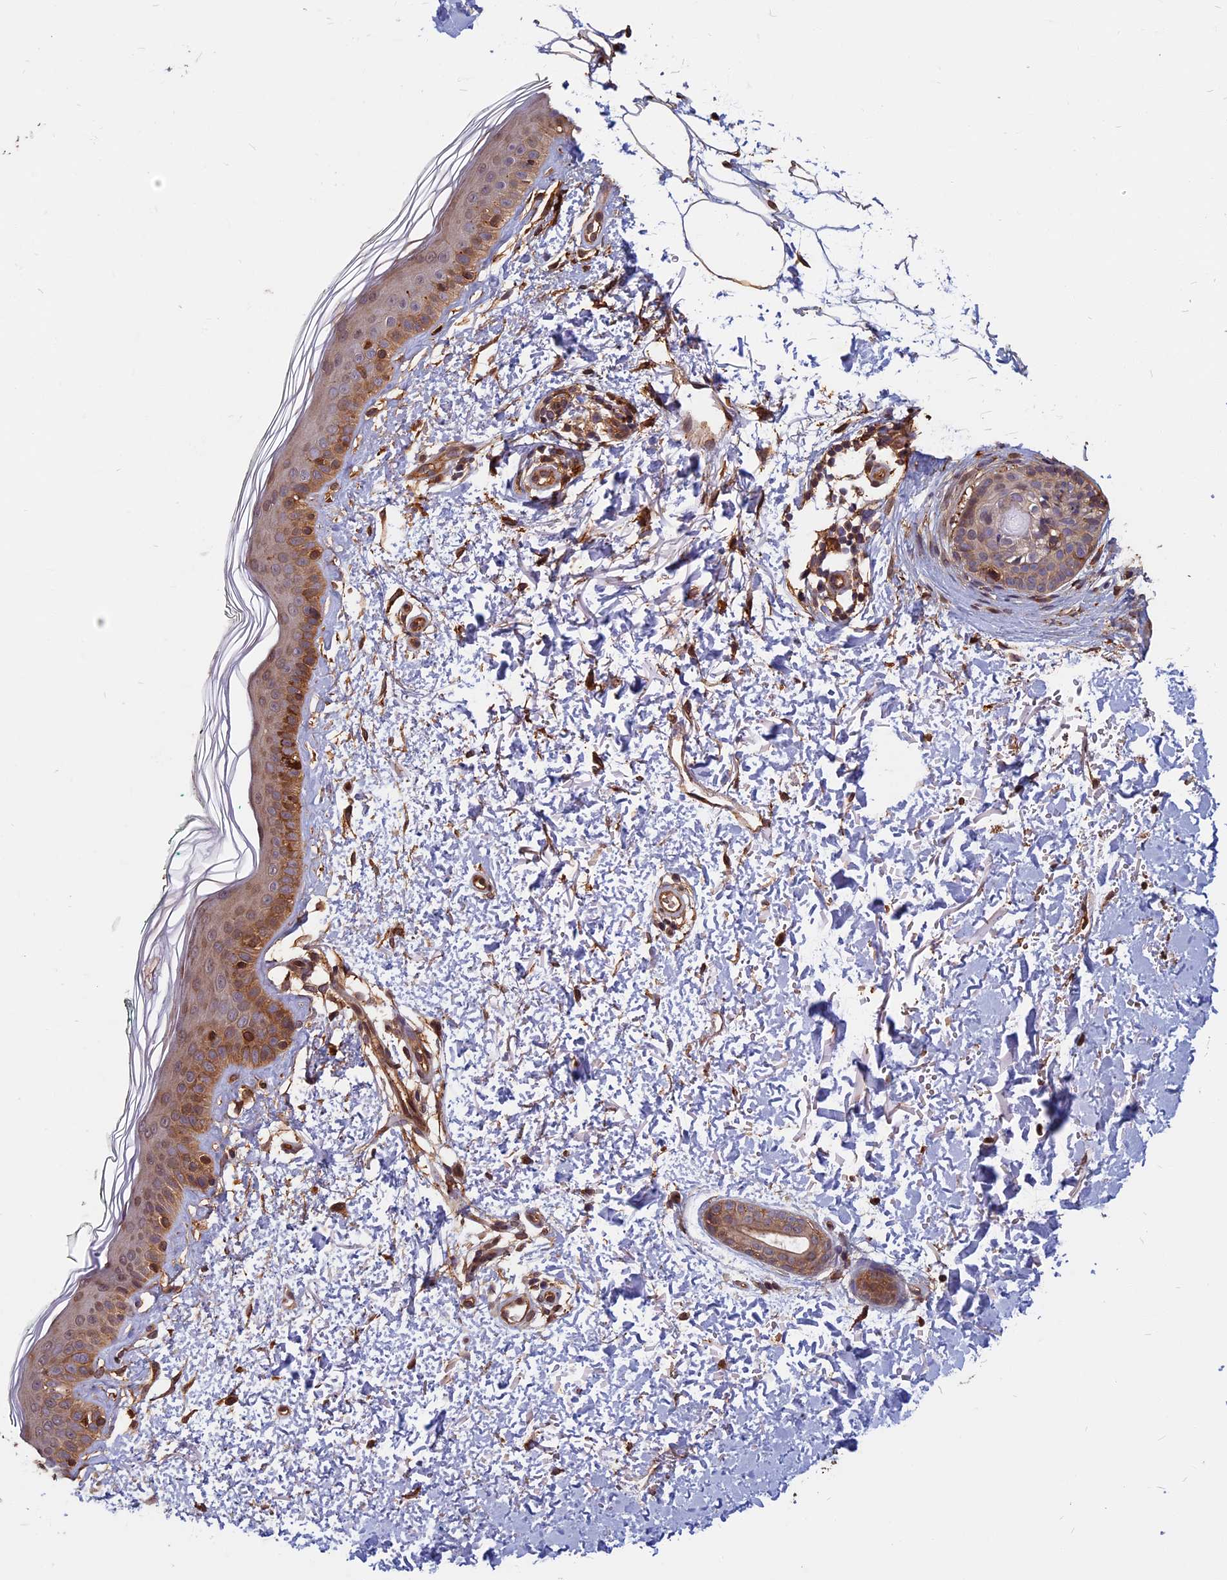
{"staining": {"intensity": "moderate", "quantity": ">75%", "location": "cytoplasmic/membranous,nuclear"}, "tissue": "skin", "cell_type": "Fibroblasts", "image_type": "normal", "snomed": [{"axis": "morphology", "description": "Normal tissue, NOS"}, {"axis": "topography", "description": "Skin"}], "caption": "This is a photomicrograph of IHC staining of normal skin, which shows moderate expression in the cytoplasmic/membranous,nuclear of fibroblasts.", "gene": "SPG11", "patient": {"sex": "male", "age": 66}}